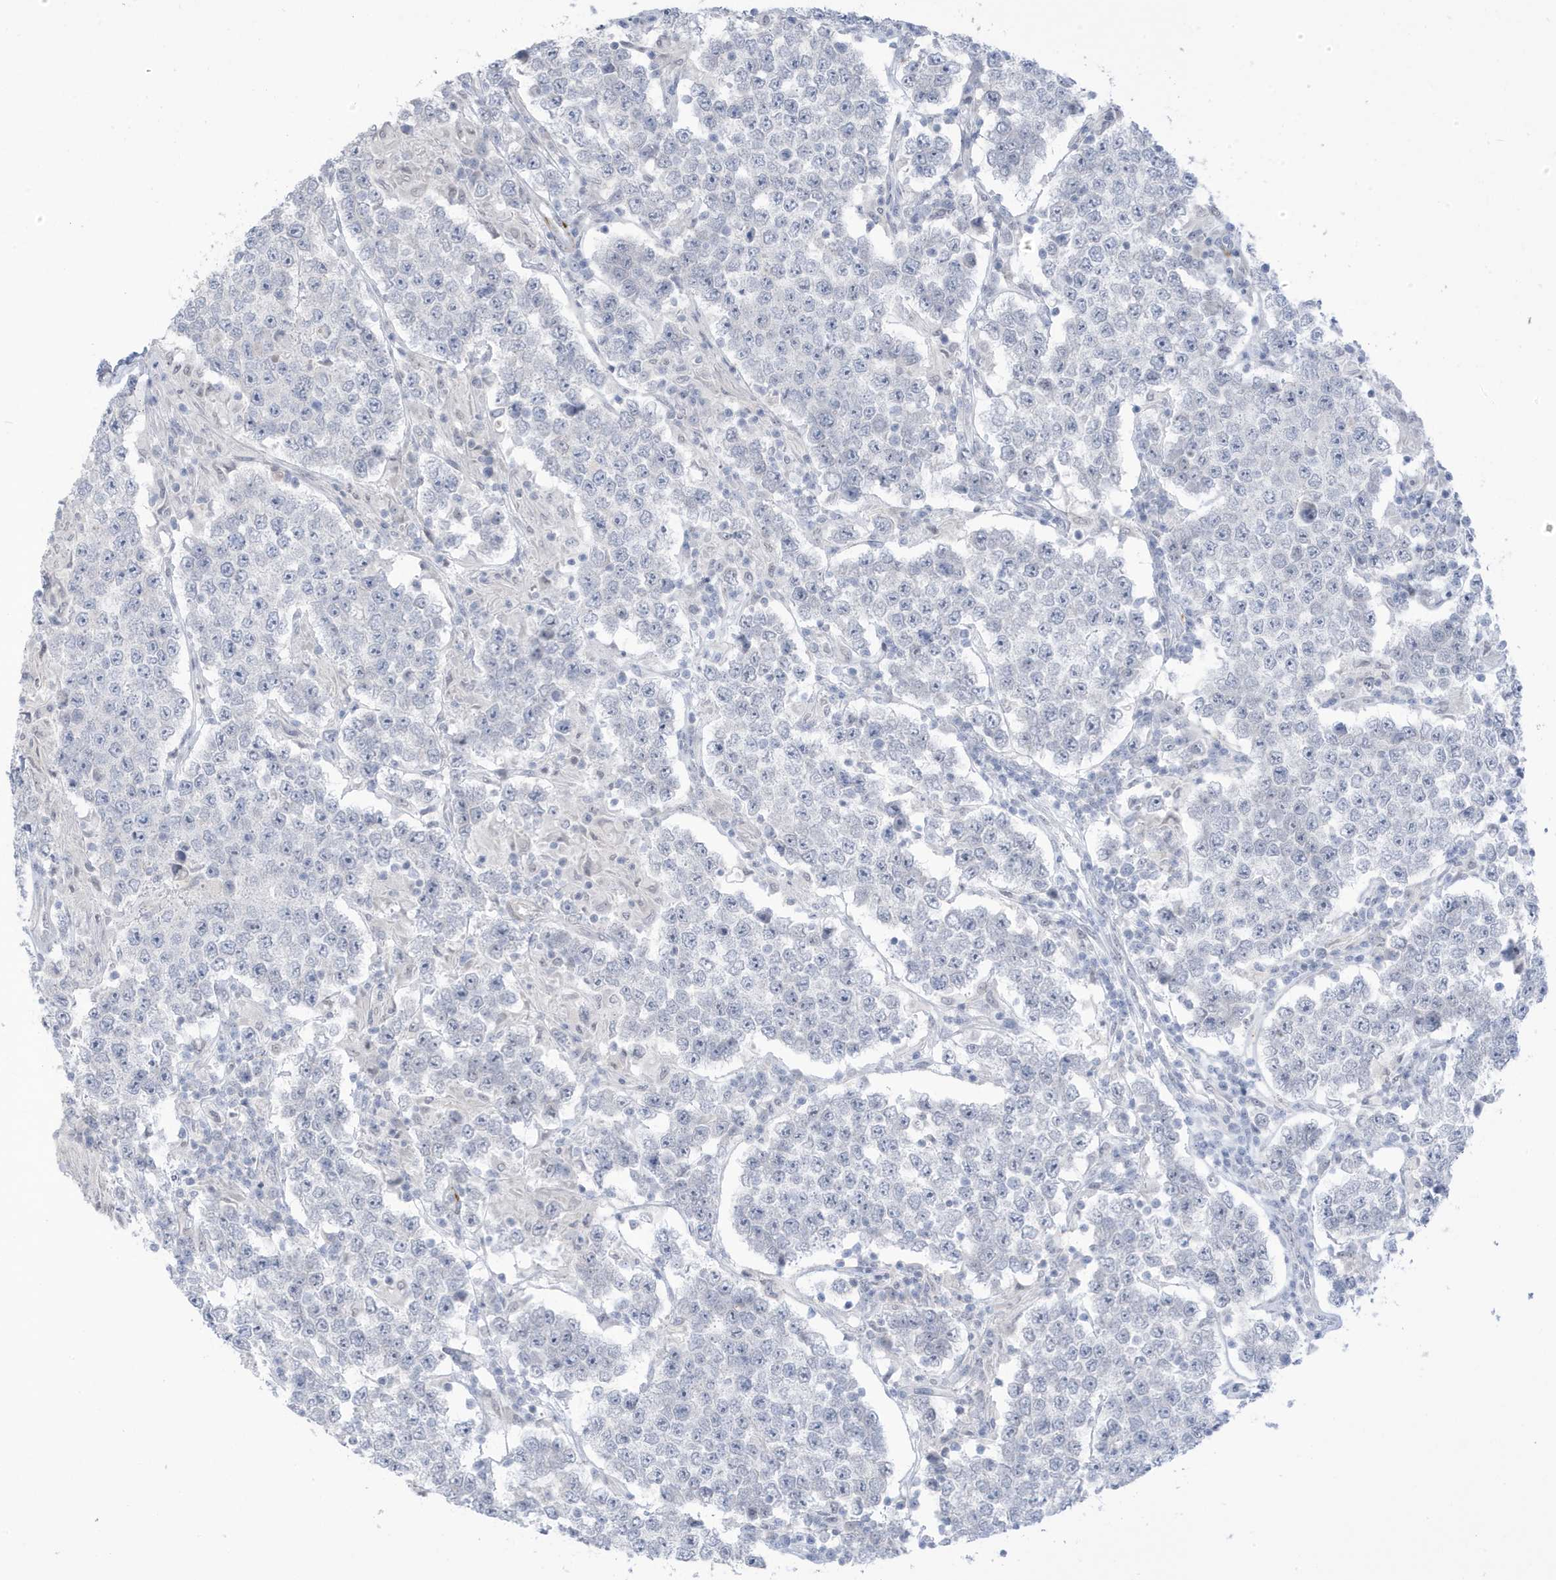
{"staining": {"intensity": "negative", "quantity": "none", "location": "none"}, "tissue": "testis cancer", "cell_type": "Tumor cells", "image_type": "cancer", "snomed": [{"axis": "morphology", "description": "Normal tissue, NOS"}, {"axis": "morphology", "description": "Urothelial carcinoma, High grade"}, {"axis": "morphology", "description": "Seminoma, NOS"}, {"axis": "morphology", "description": "Carcinoma, Embryonal, NOS"}, {"axis": "topography", "description": "Urinary bladder"}, {"axis": "topography", "description": "Testis"}], "caption": "Immunohistochemistry micrograph of neoplastic tissue: testis high-grade urothelial carcinoma stained with DAB demonstrates no significant protein positivity in tumor cells.", "gene": "PERM1", "patient": {"sex": "male", "age": 41}}